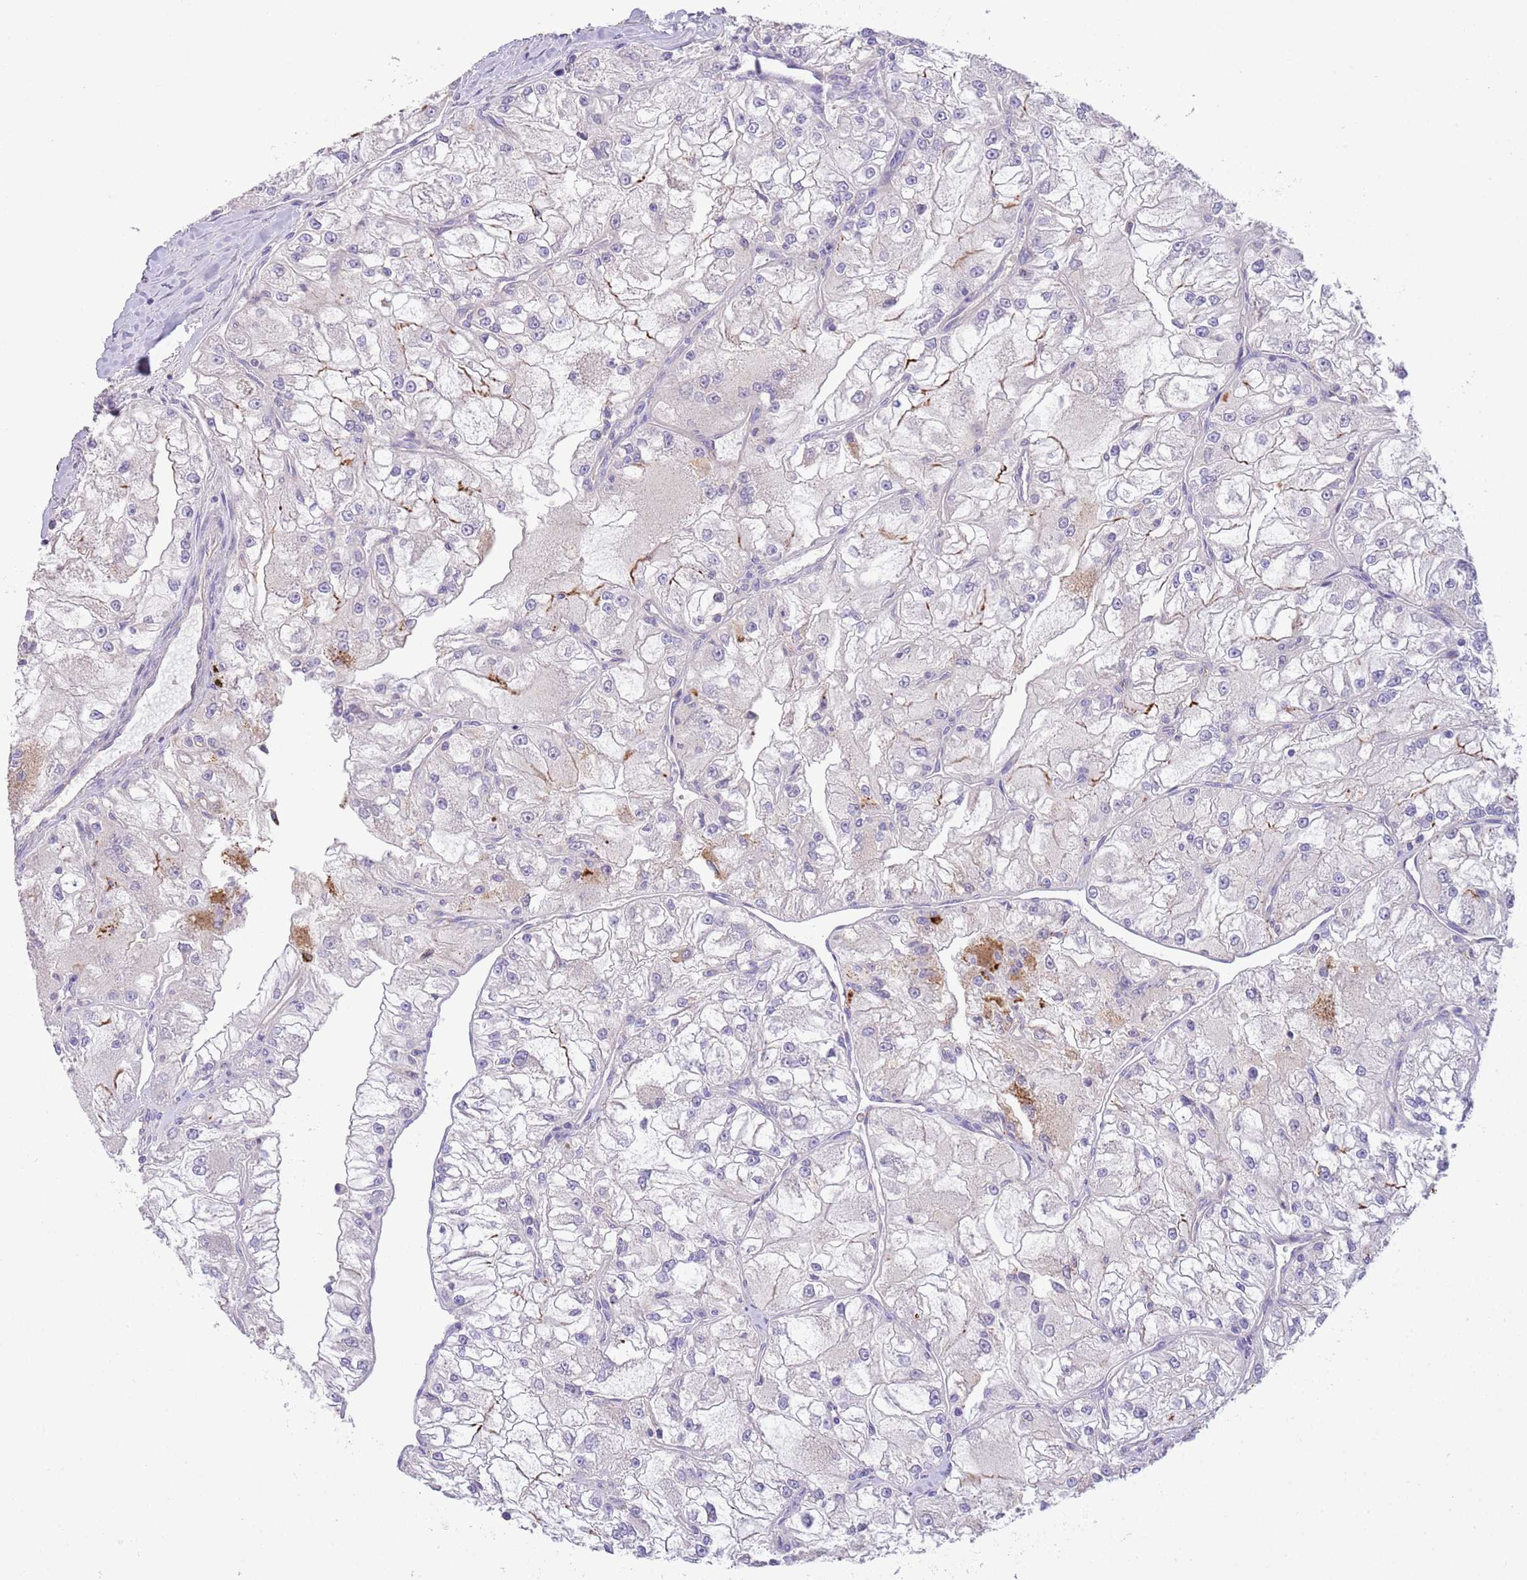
{"staining": {"intensity": "moderate", "quantity": "<25%", "location": "cytoplasmic/membranous"}, "tissue": "renal cancer", "cell_type": "Tumor cells", "image_type": "cancer", "snomed": [{"axis": "morphology", "description": "Adenocarcinoma, NOS"}, {"axis": "topography", "description": "Kidney"}], "caption": "Tumor cells display moderate cytoplasmic/membranous positivity in about <25% of cells in renal adenocarcinoma.", "gene": "SFTPA1", "patient": {"sex": "female", "age": 72}}